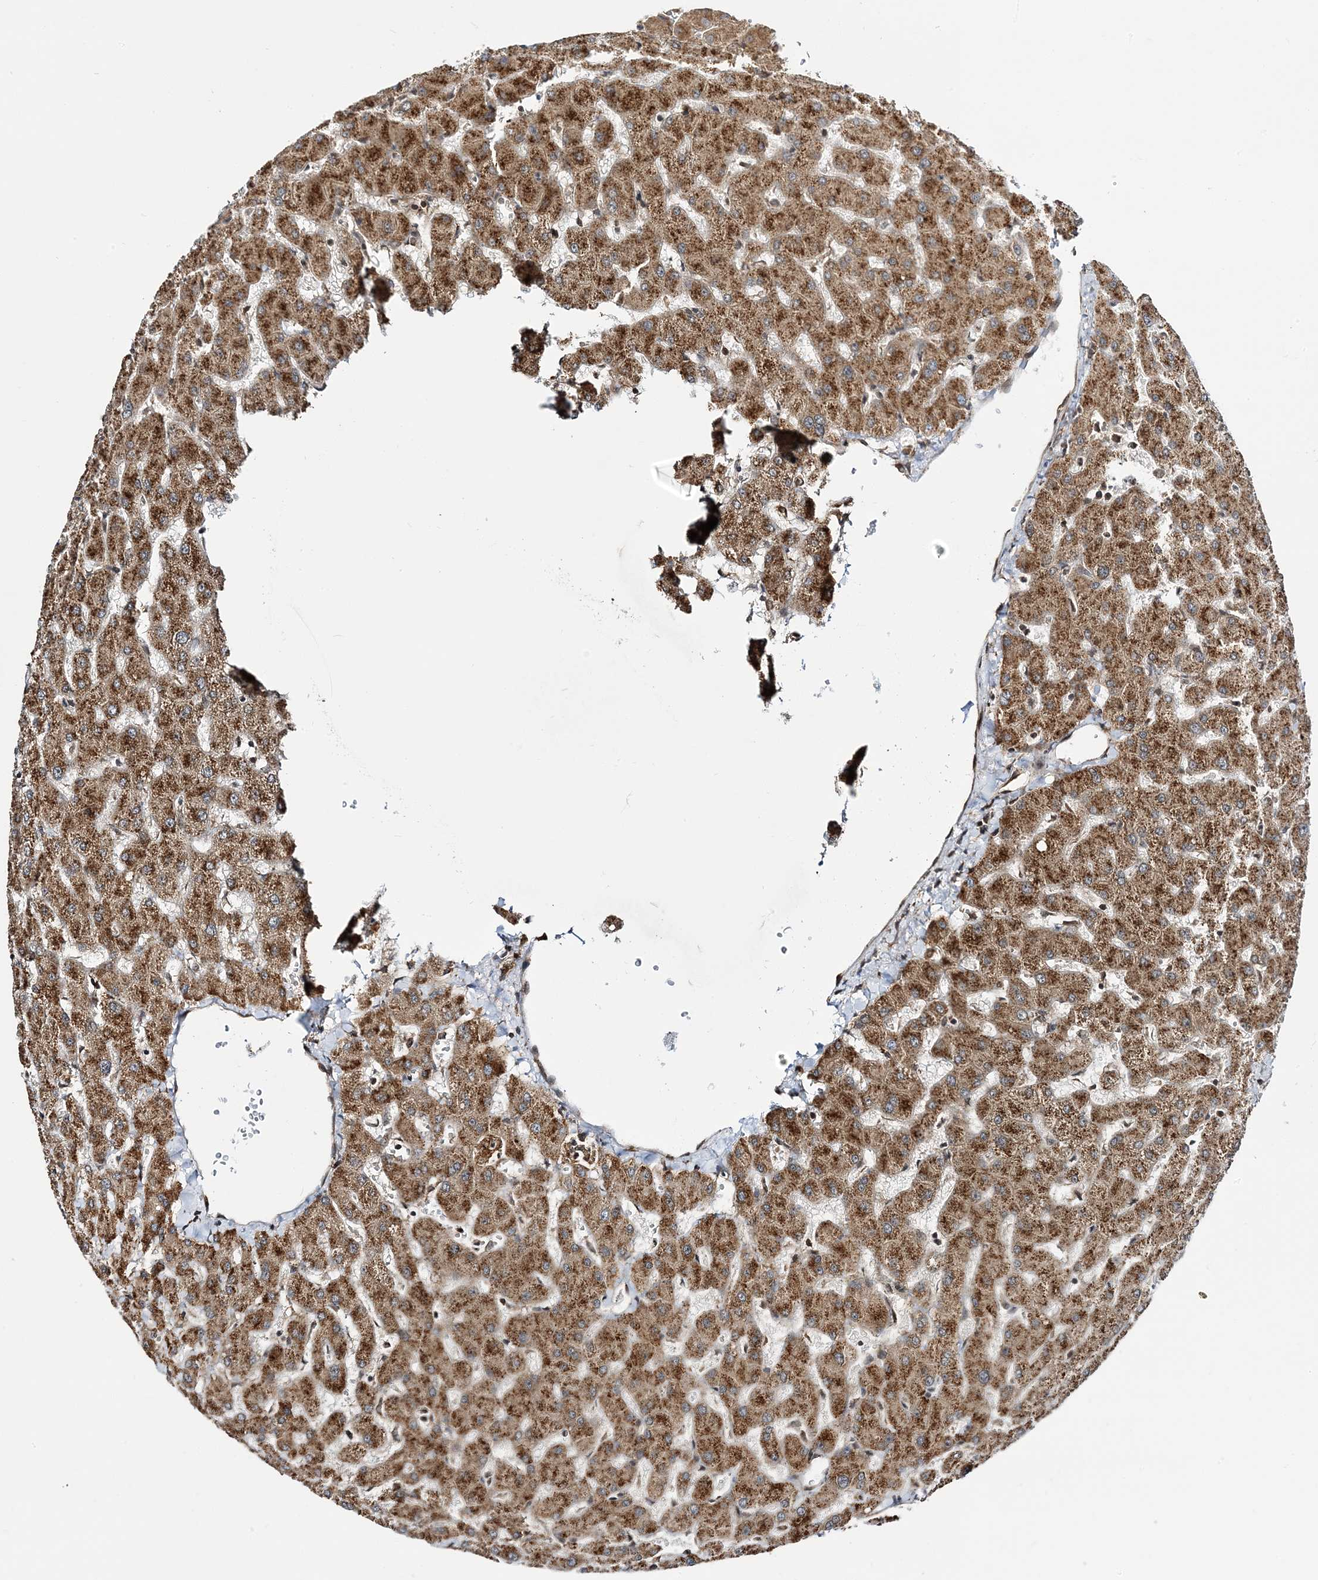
{"staining": {"intensity": "weak", "quantity": ">75%", "location": "cytoplasmic/membranous"}, "tissue": "liver", "cell_type": "Cholangiocytes", "image_type": "normal", "snomed": [{"axis": "morphology", "description": "Normal tissue, NOS"}, {"axis": "topography", "description": "Liver"}], "caption": "Protein expression analysis of unremarkable human liver reveals weak cytoplasmic/membranous expression in approximately >75% of cholangiocytes. The staining is performed using DAB brown chromogen to label protein expression. The nuclei are counter-stained blue using hematoxylin.", "gene": "METTL21A", "patient": {"sex": "female", "age": 63}}